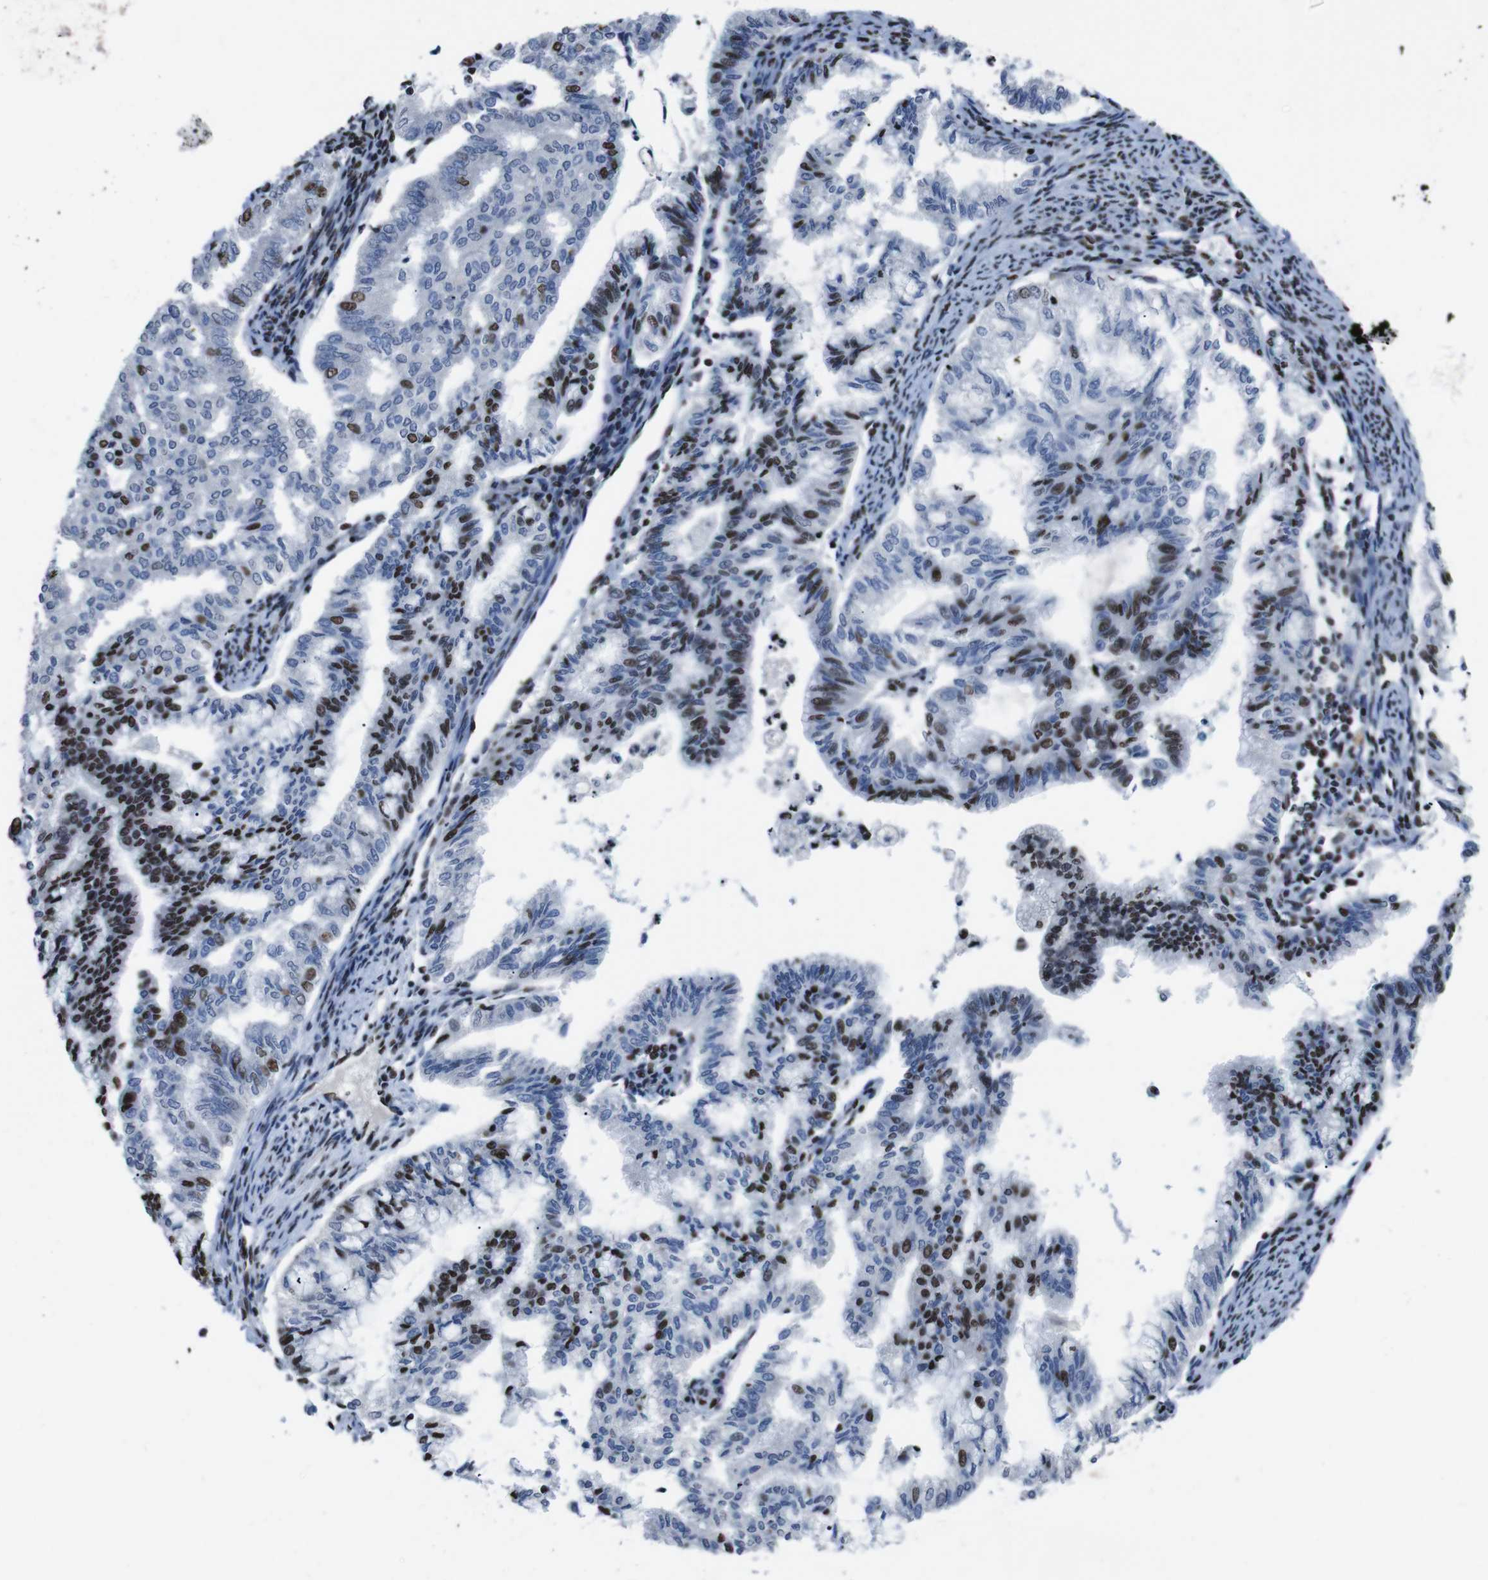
{"staining": {"intensity": "moderate", "quantity": "25%-75%", "location": "nuclear"}, "tissue": "endometrial cancer", "cell_type": "Tumor cells", "image_type": "cancer", "snomed": [{"axis": "morphology", "description": "Adenocarcinoma, NOS"}, {"axis": "topography", "description": "Endometrium"}], "caption": "There is medium levels of moderate nuclear staining in tumor cells of adenocarcinoma (endometrial), as demonstrated by immunohistochemical staining (brown color).", "gene": "PIP4P2", "patient": {"sex": "female", "age": 79}}